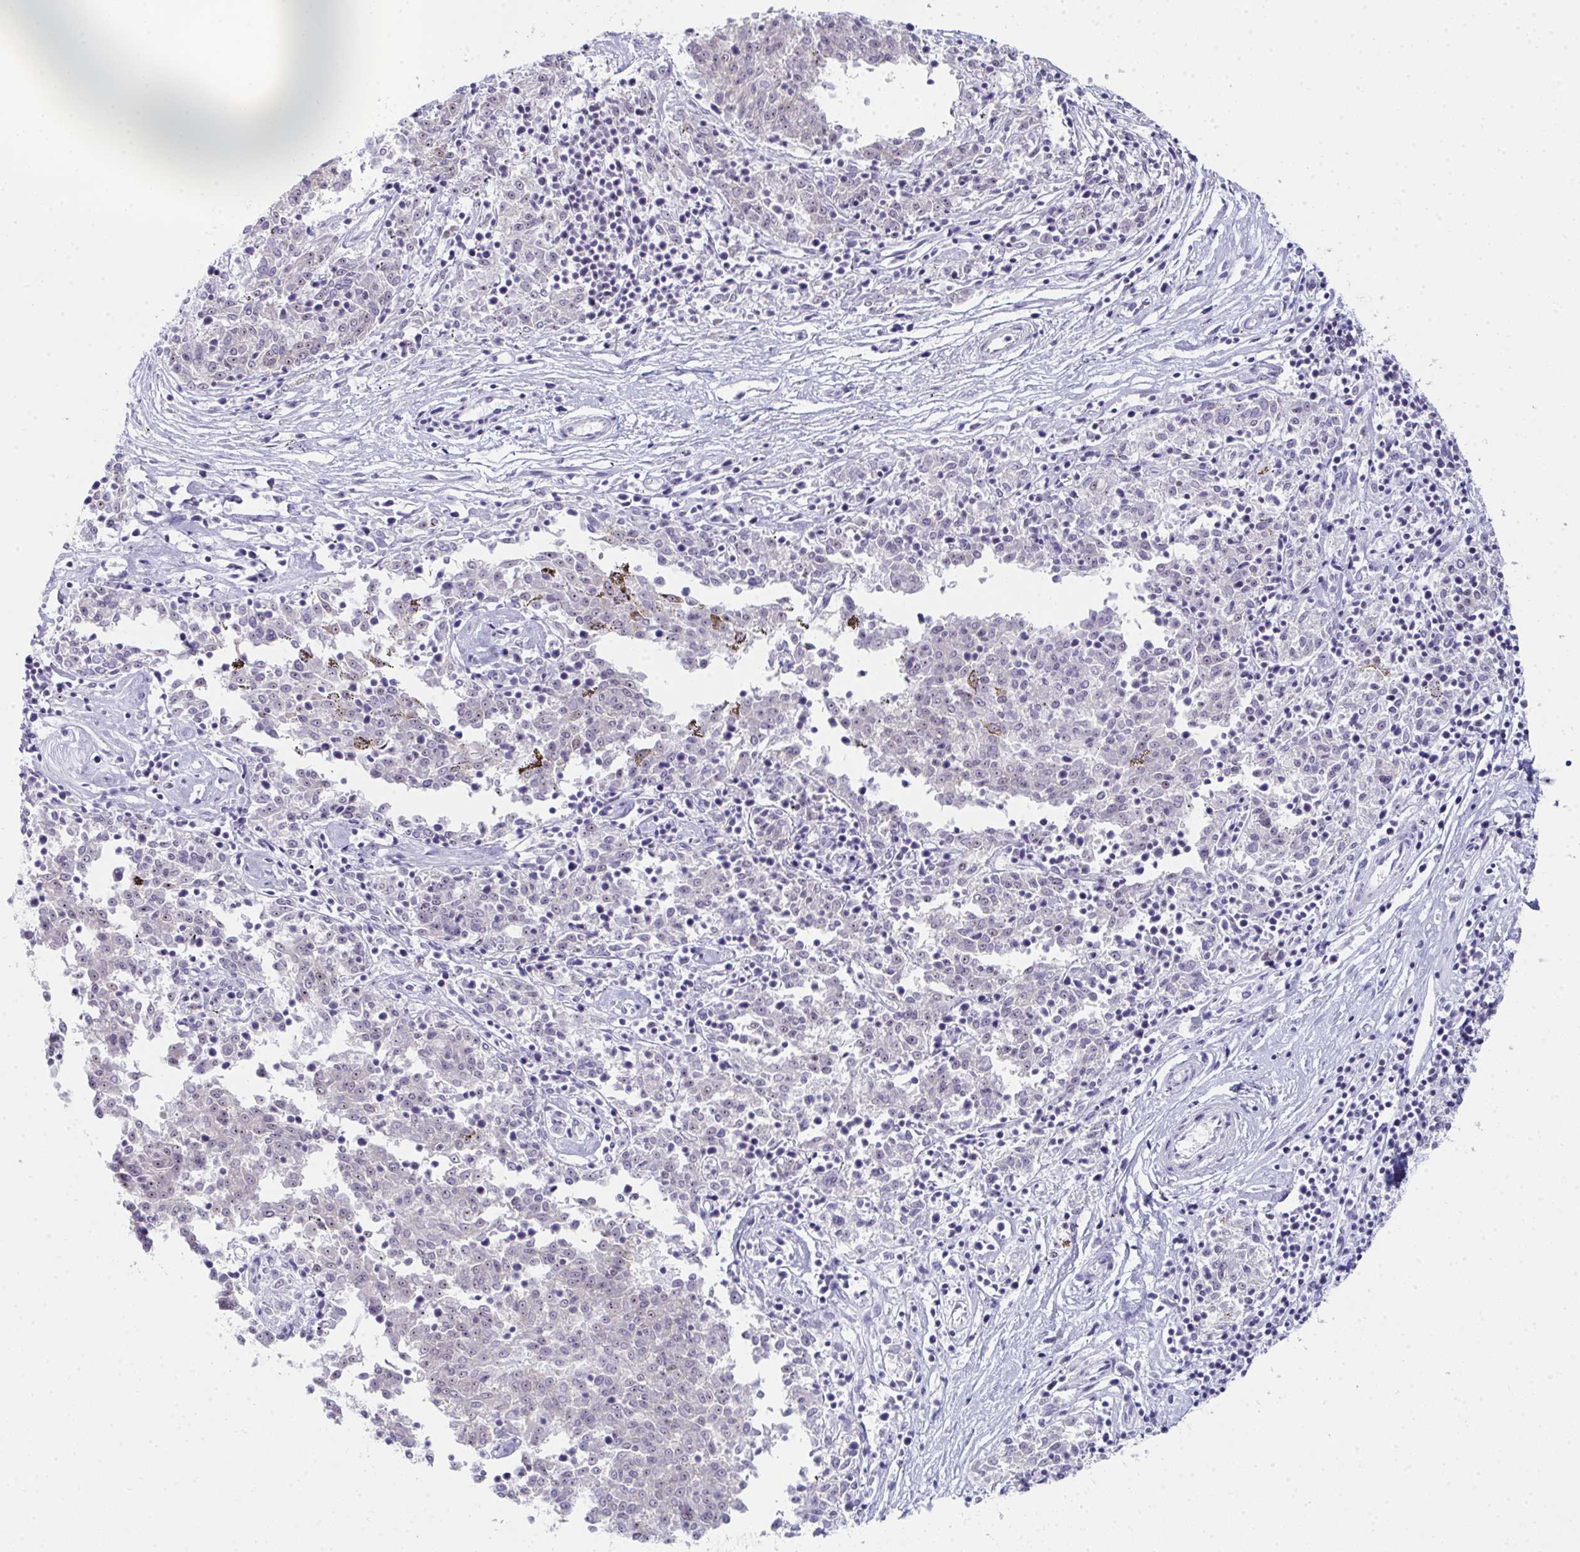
{"staining": {"intensity": "weak", "quantity": "<25%", "location": "nuclear"}, "tissue": "melanoma", "cell_type": "Tumor cells", "image_type": "cancer", "snomed": [{"axis": "morphology", "description": "Malignant melanoma, NOS"}, {"axis": "topography", "description": "Skin"}], "caption": "IHC photomicrograph of melanoma stained for a protein (brown), which displays no expression in tumor cells.", "gene": "NOP10", "patient": {"sex": "female", "age": 72}}